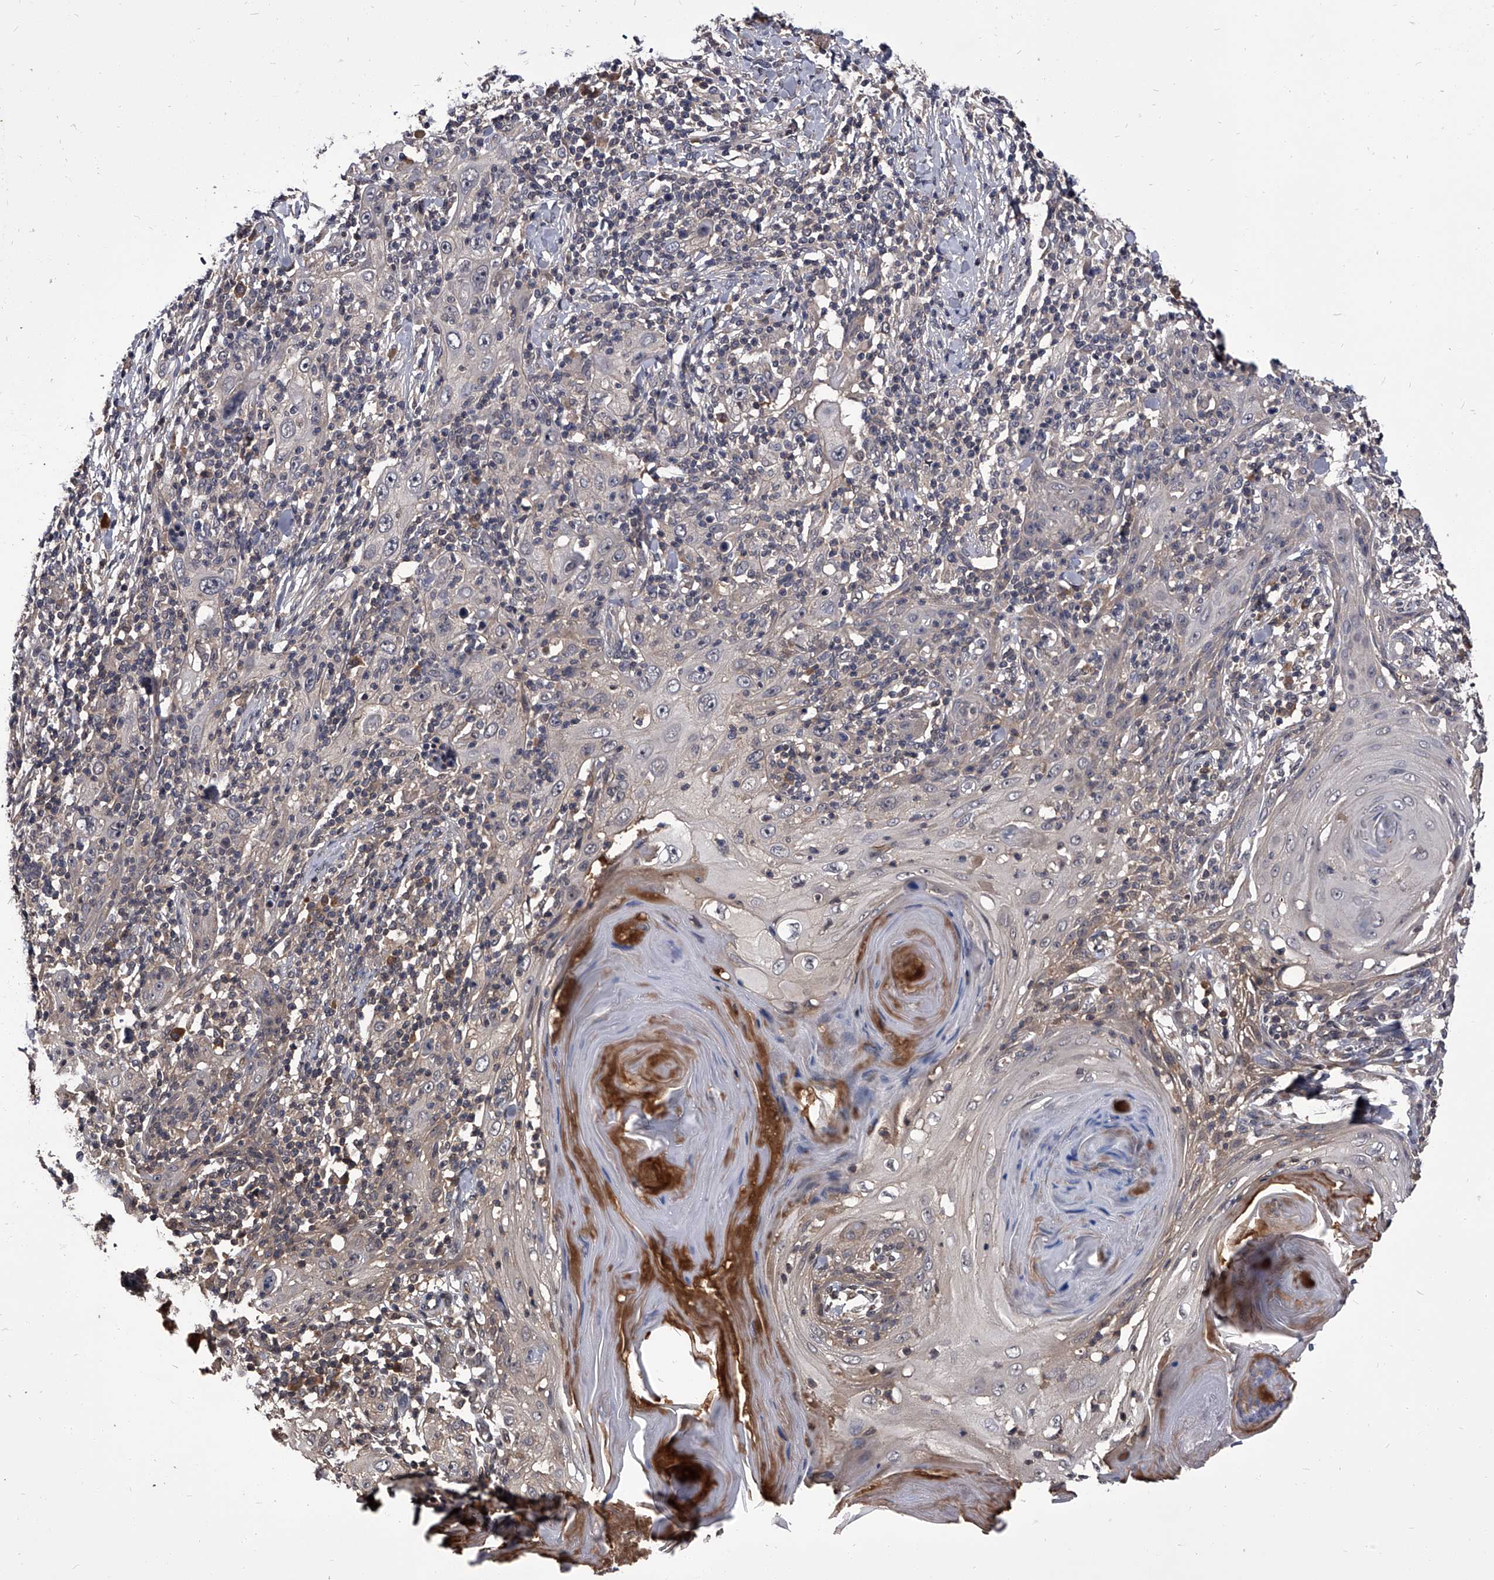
{"staining": {"intensity": "negative", "quantity": "none", "location": "none"}, "tissue": "skin cancer", "cell_type": "Tumor cells", "image_type": "cancer", "snomed": [{"axis": "morphology", "description": "Squamous cell carcinoma, NOS"}, {"axis": "topography", "description": "Skin"}], "caption": "Immunohistochemistry (IHC) micrograph of neoplastic tissue: human squamous cell carcinoma (skin) stained with DAB (3,3'-diaminobenzidine) shows no significant protein staining in tumor cells.", "gene": "SLC18B1", "patient": {"sex": "female", "age": 88}}